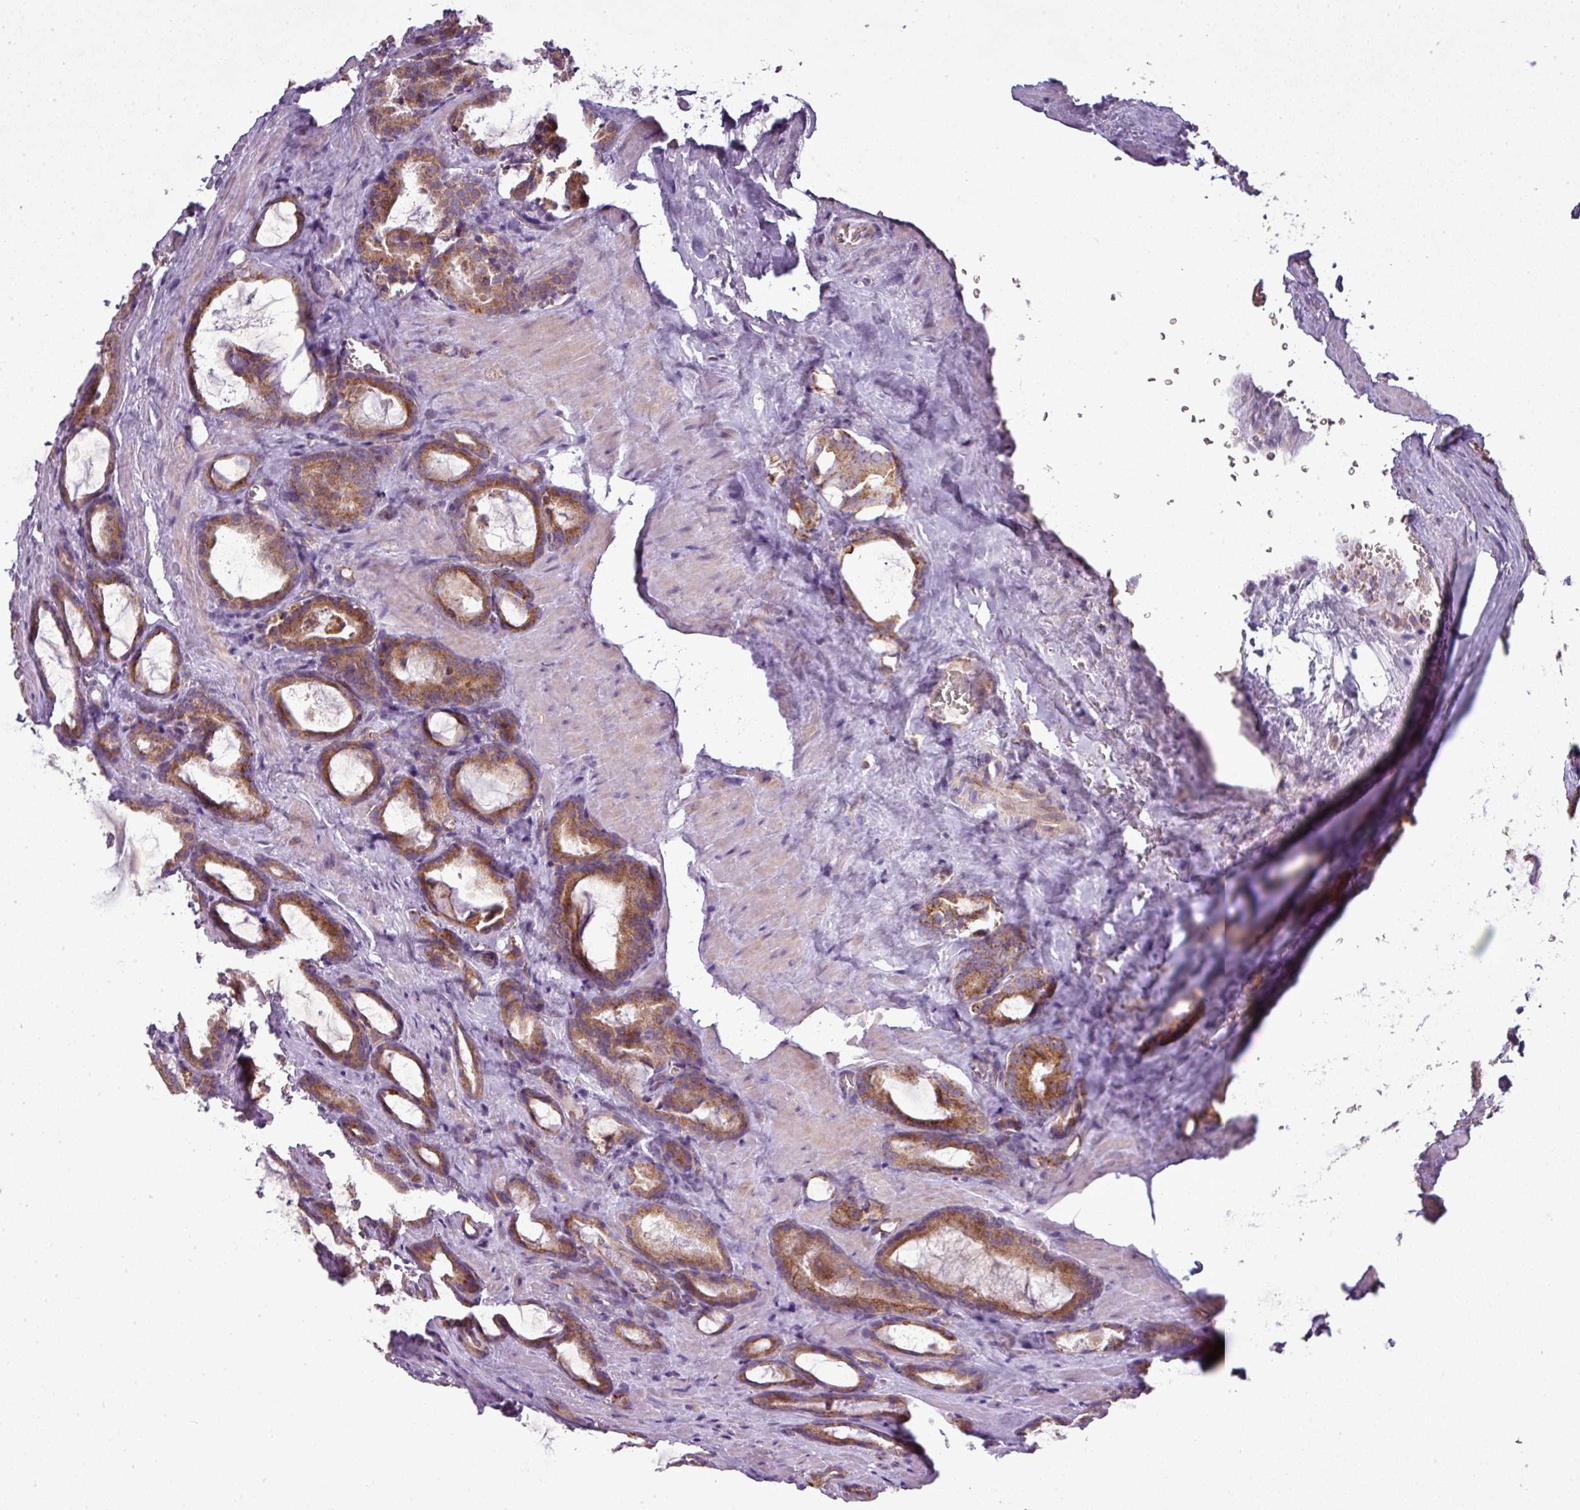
{"staining": {"intensity": "moderate", "quantity": ">75%", "location": "cytoplasmic/membranous"}, "tissue": "prostate cancer", "cell_type": "Tumor cells", "image_type": "cancer", "snomed": [{"axis": "morphology", "description": "Adenocarcinoma, High grade"}, {"axis": "topography", "description": "Prostate"}], "caption": "Protein staining demonstrates moderate cytoplasmic/membranous staining in about >75% of tumor cells in high-grade adenocarcinoma (prostate).", "gene": "PNMA6A", "patient": {"sex": "male", "age": 72}}